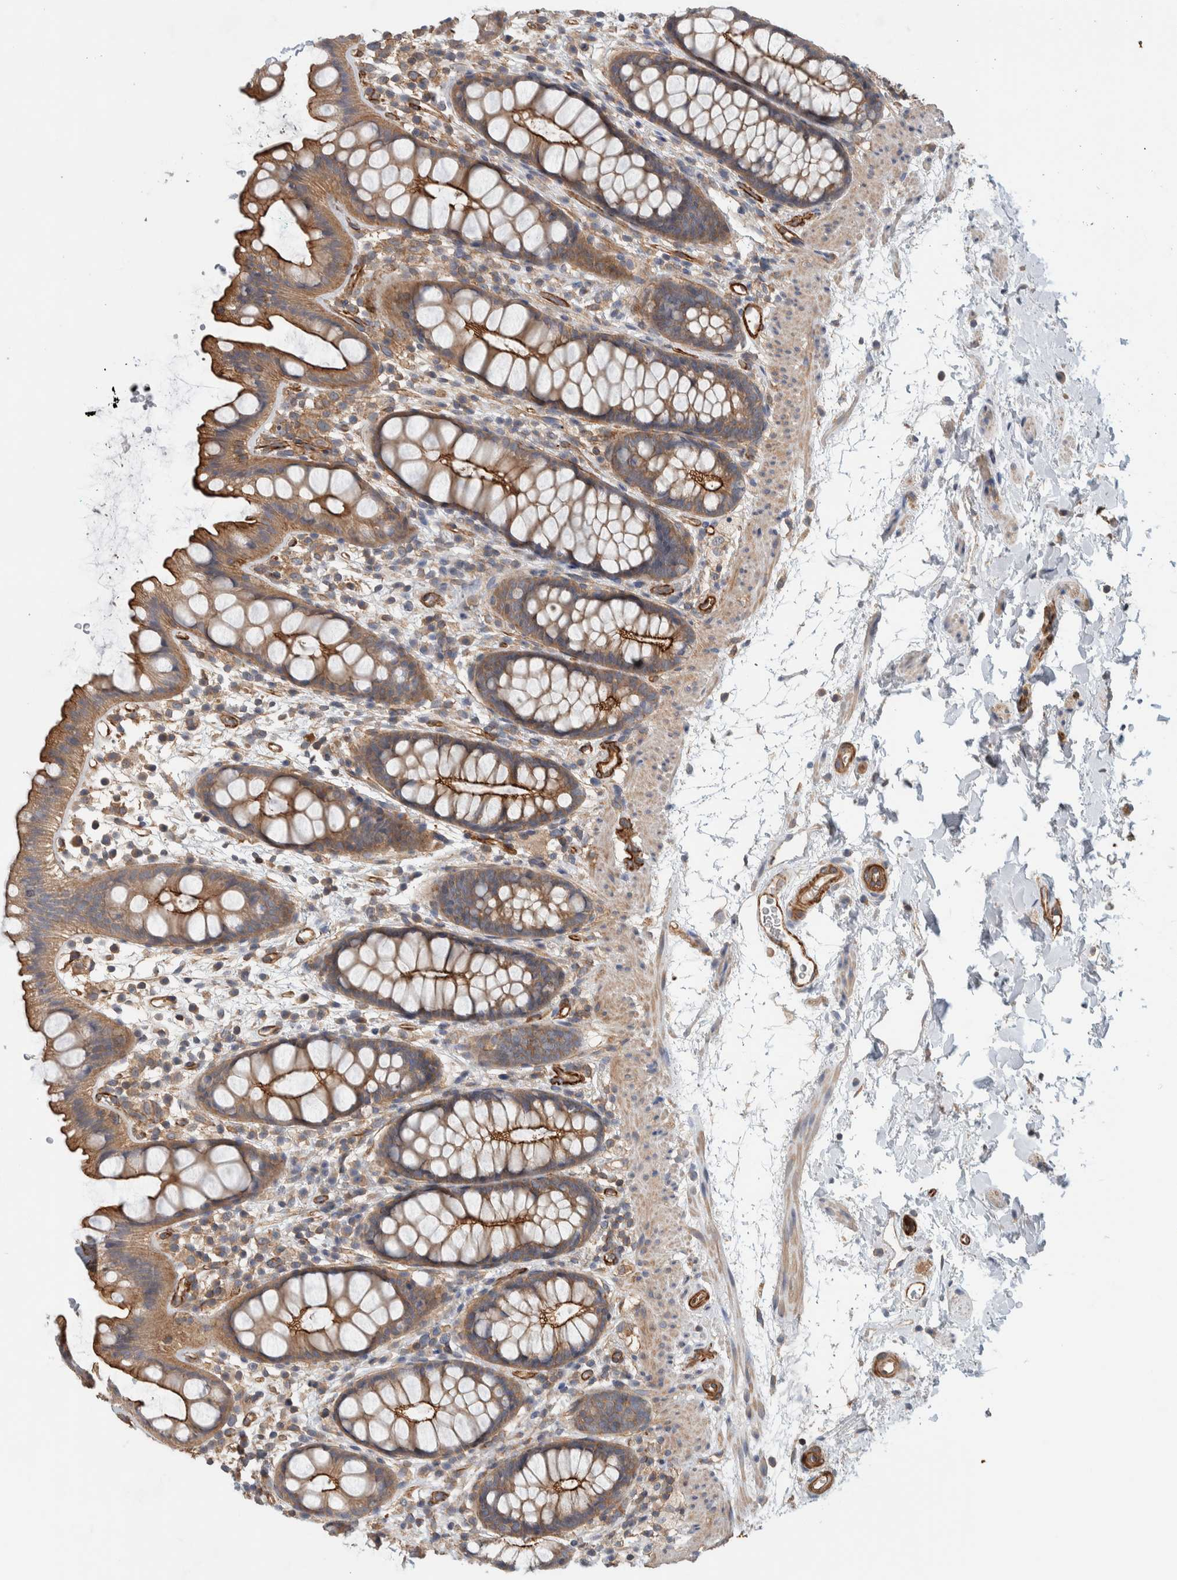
{"staining": {"intensity": "moderate", "quantity": ">75%", "location": "cytoplasmic/membranous"}, "tissue": "rectum", "cell_type": "Glandular cells", "image_type": "normal", "snomed": [{"axis": "morphology", "description": "Normal tissue, NOS"}, {"axis": "topography", "description": "Rectum"}], "caption": "This micrograph shows IHC staining of benign rectum, with medium moderate cytoplasmic/membranous staining in about >75% of glandular cells.", "gene": "MPRIP", "patient": {"sex": "female", "age": 65}}